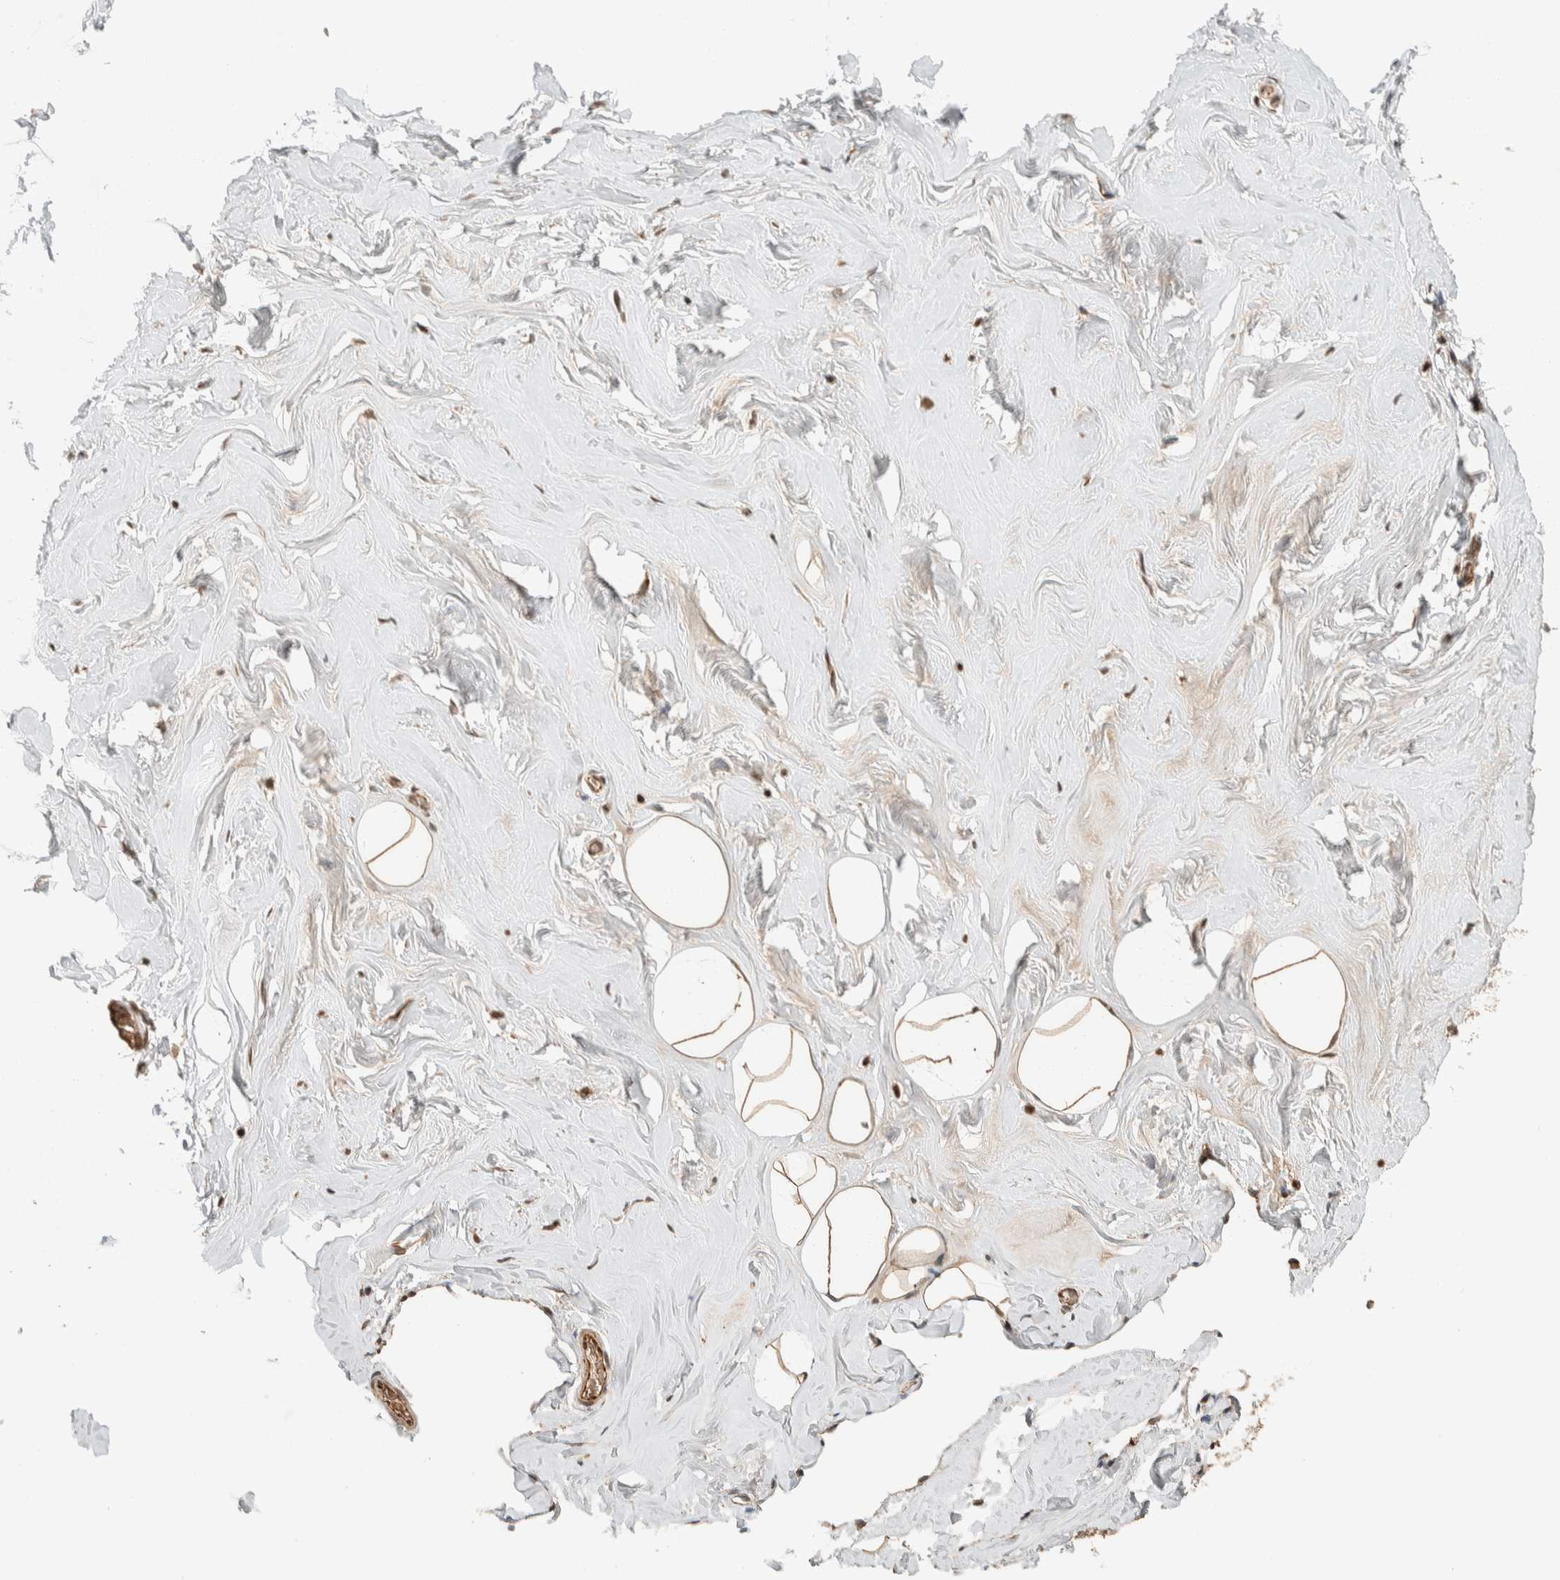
{"staining": {"intensity": "moderate", "quantity": ">75%", "location": "cytoplasmic/membranous,nuclear"}, "tissue": "adipose tissue", "cell_type": "Adipocytes", "image_type": "normal", "snomed": [{"axis": "morphology", "description": "Normal tissue, NOS"}, {"axis": "morphology", "description": "Fibrosis, NOS"}, {"axis": "topography", "description": "Breast"}, {"axis": "topography", "description": "Adipose tissue"}], "caption": "Immunohistochemistry (IHC) micrograph of benign human adipose tissue stained for a protein (brown), which exhibits medium levels of moderate cytoplasmic/membranous,nuclear staining in approximately >75% of adipocytes.", "gene": "ZBTB2", "patient": {"sex": "female", "age": 39}}